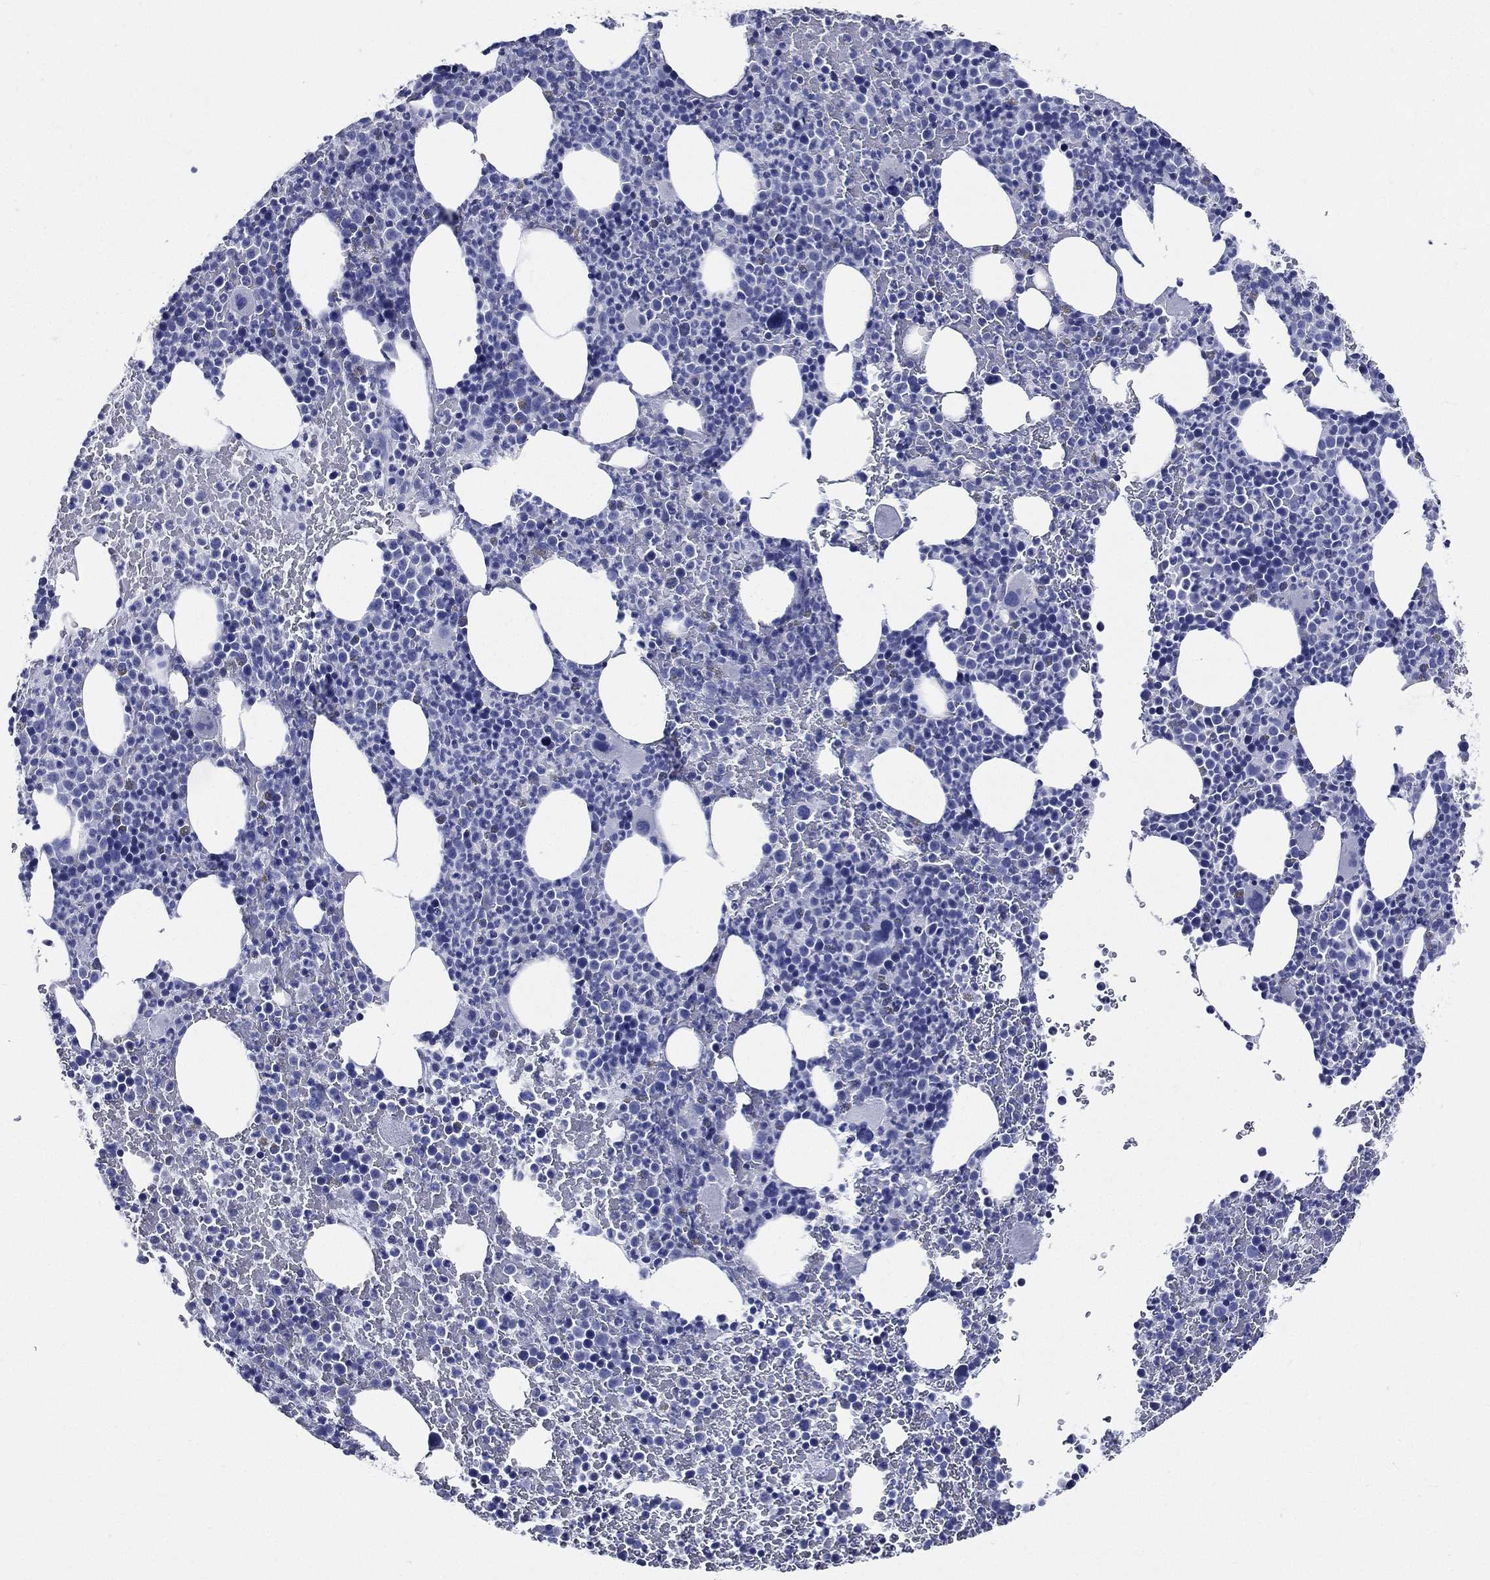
{"staining": {"intensity": "negative", "quantity": "none", "location": "none"}, "tissue": "bone marrow", "cell_type": "Hematopoietic cells", "image_type": "normal", "snomed": [{"axis": "morphology", "description": "Normal tissue, NOS"}, {"axis": "topography", "description": "Bone marrow"}], "caption": "This is an IHC image of benign bone marrow. There is no positivity in hematopoietic cells.", "gene": "DPYS", "patient": {"sex": "male", "age": 83}}